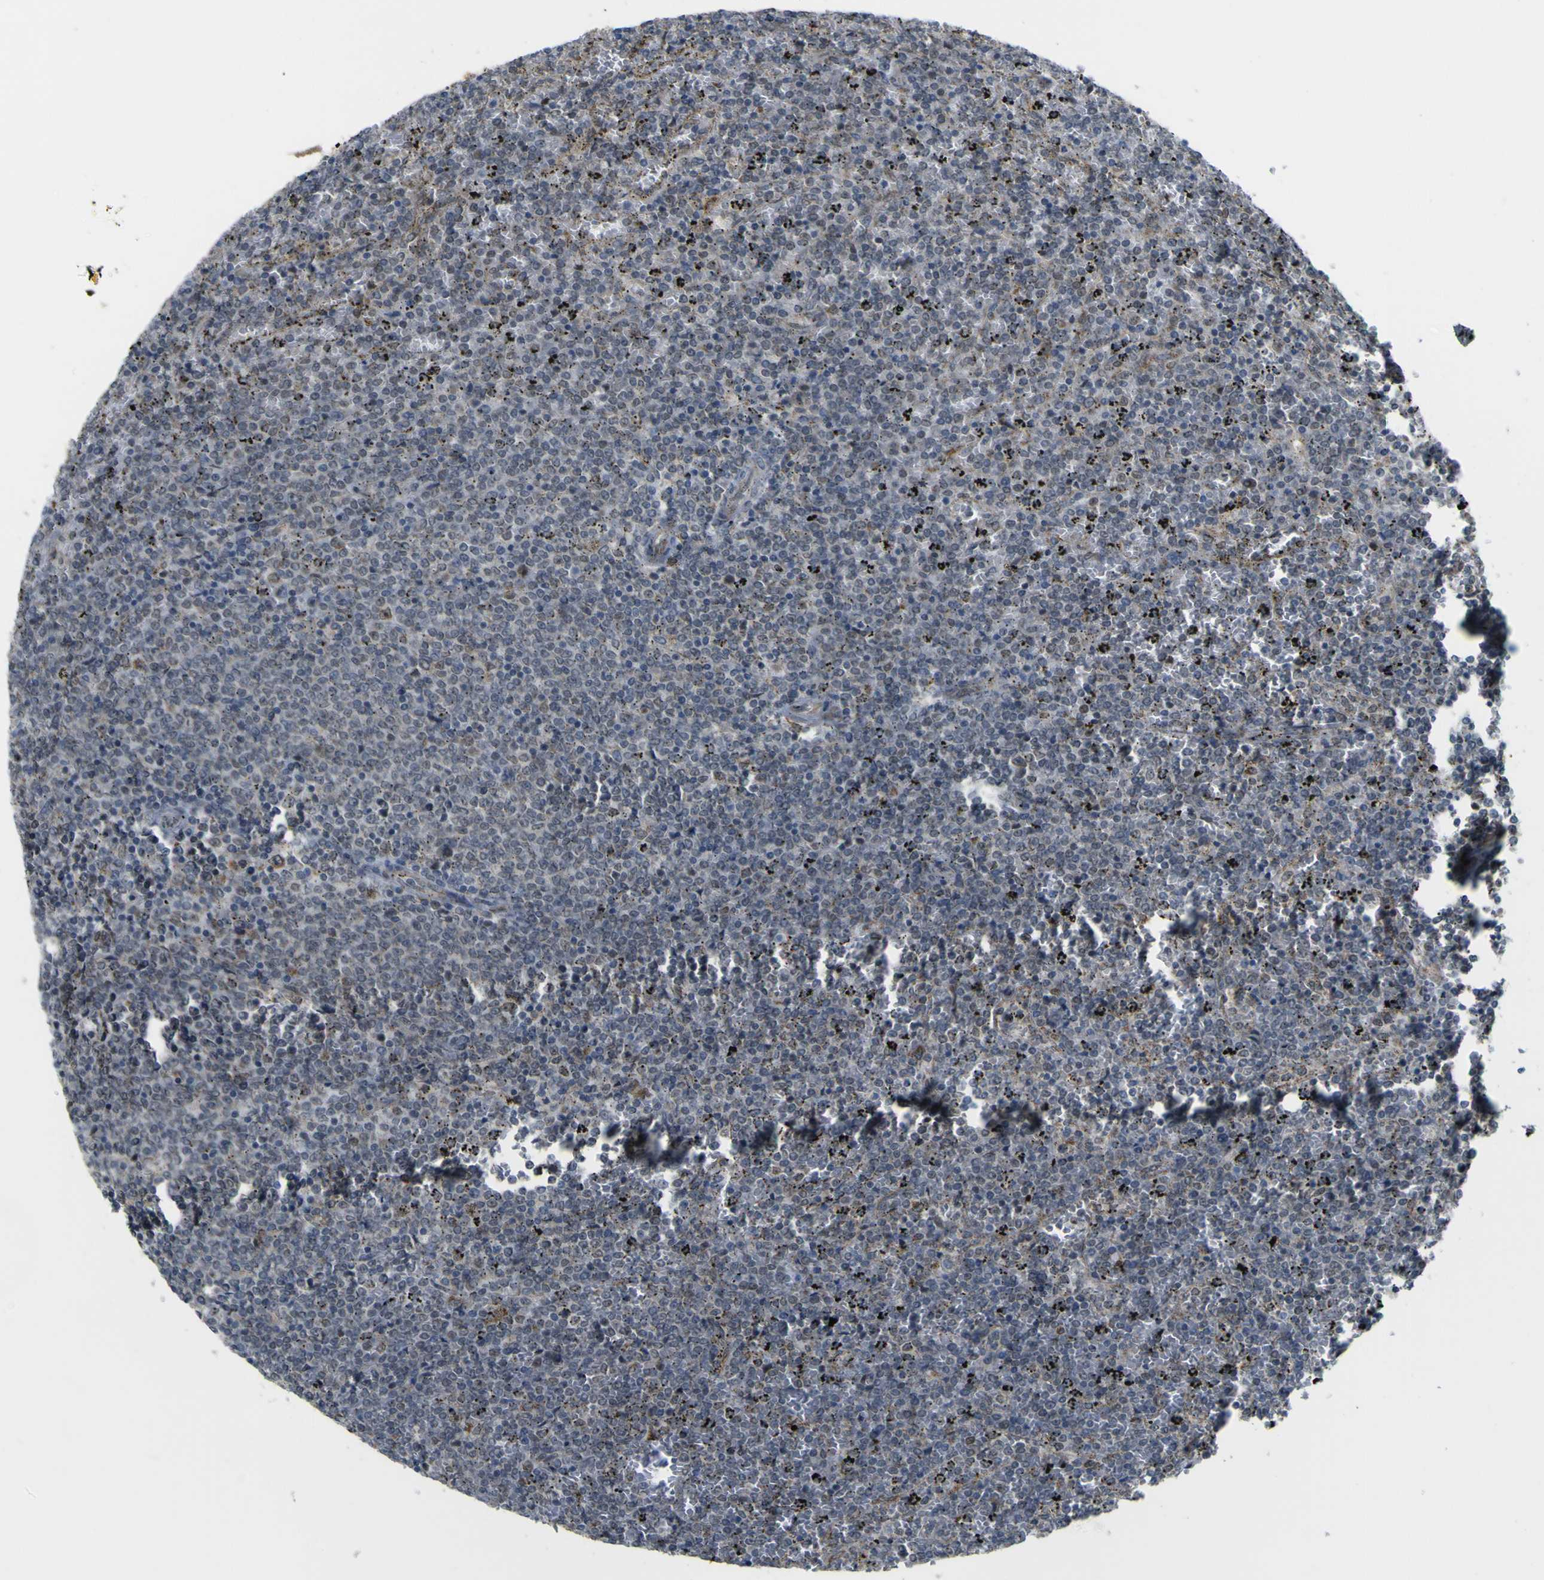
{"staining": {"intensity": "weak", "quantity": "<25%", "location": "cytoplasmic/membranous"}, "tissue": "lymphoma", "cell_type": "Tumor cells", "image_type": "cancer", "snomed": [{"axis": "morphology", "description": "Malignant lymphoma, non-Hodgkin's type, Low grade"}, {"axis": "topography", "description": "Spleen"}], "caption": "Low-grade malignant lymphoma, non-Hodgkin's type was stained to show a protein in brown. There is no significant staining in tumor cells. Nuclei are stained in blue.", "gene": "ACBD5", "patient": {"sex": "female", "age": 77}}